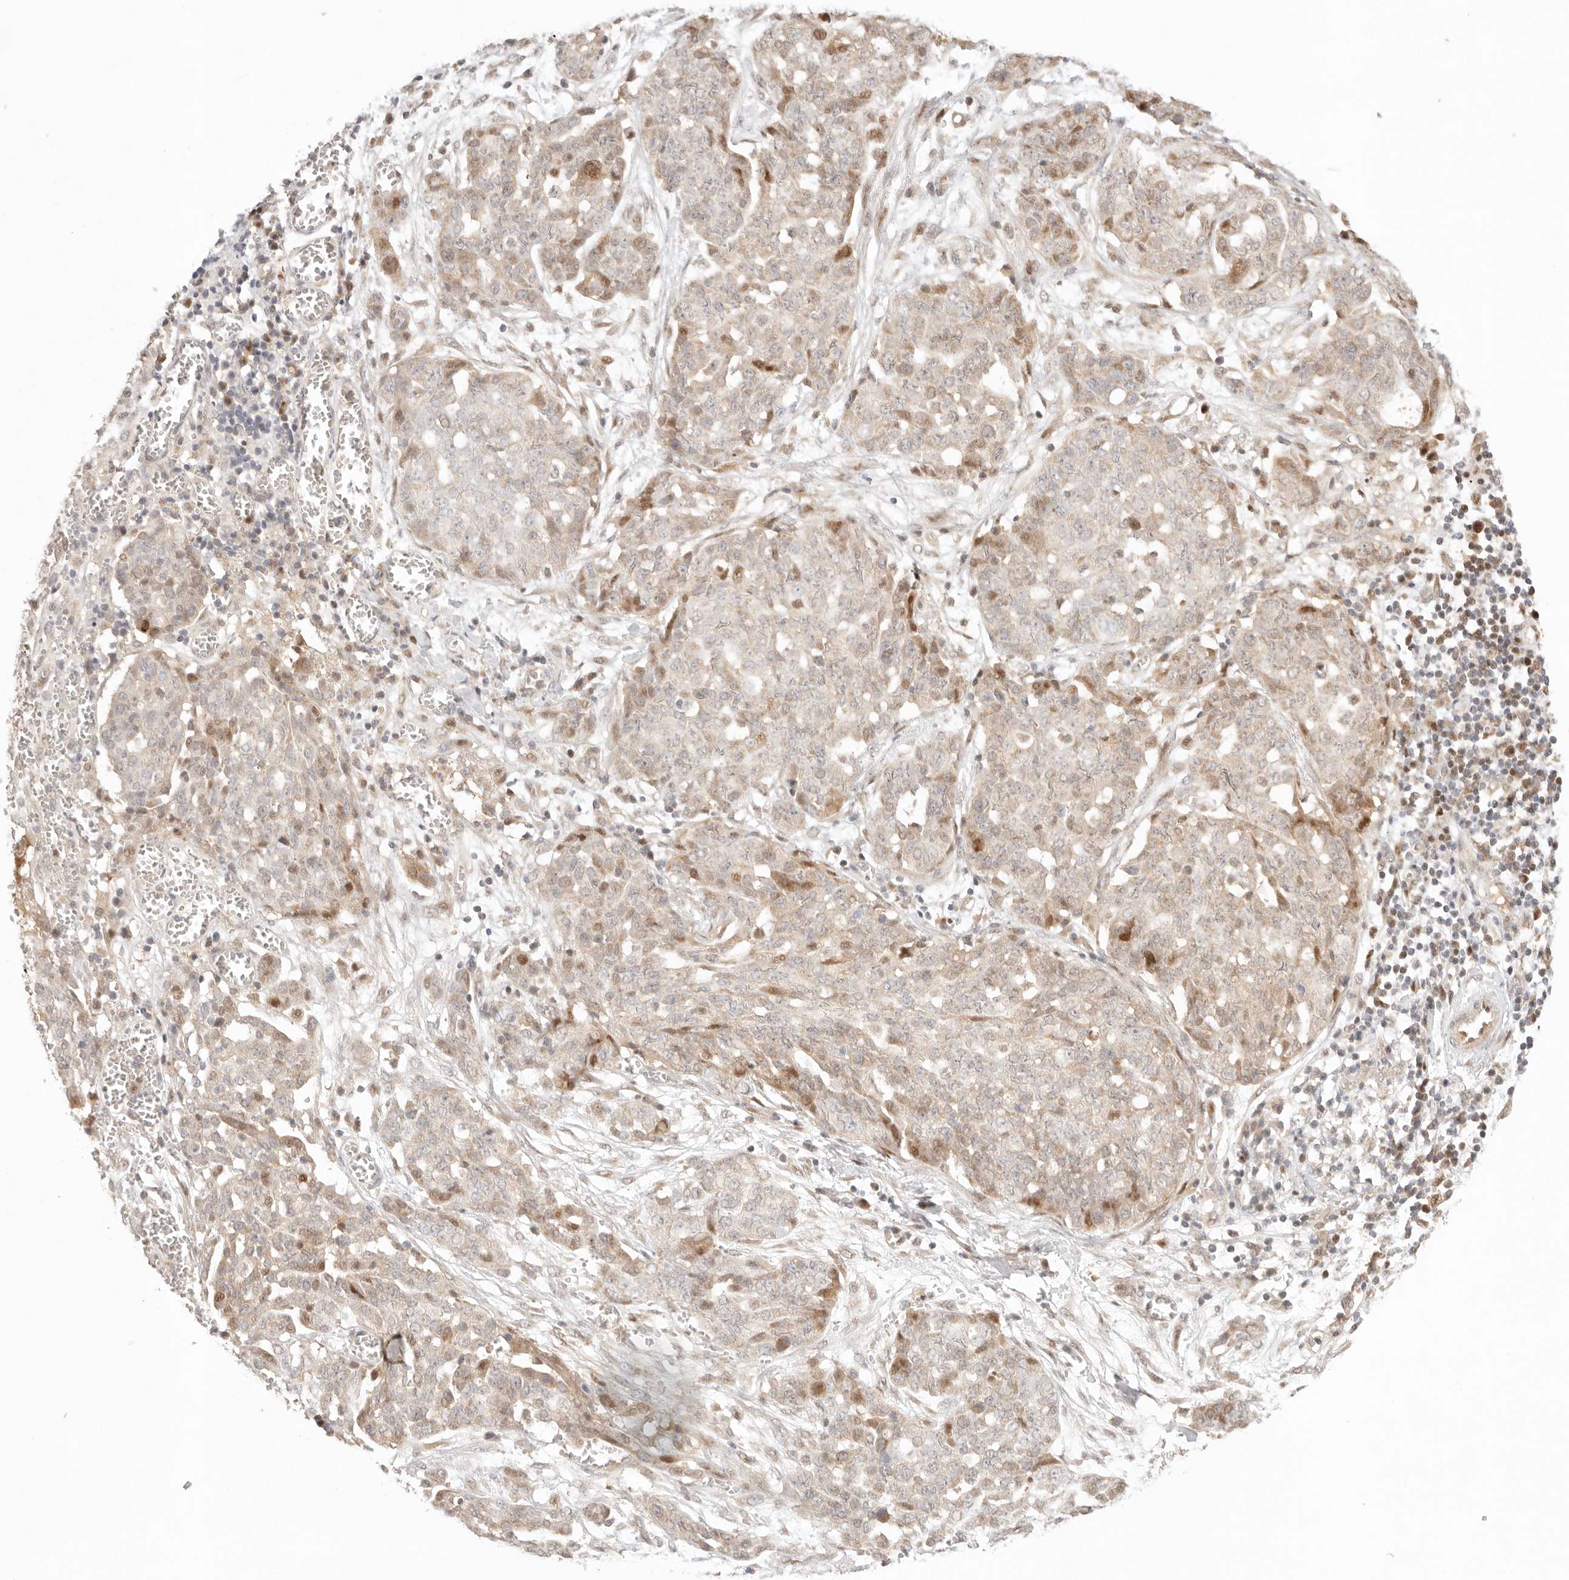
{"staining": {"intensity": "moderate", "quantity": "25%-75%", "location": "cytoplasmic/membranous,nuclear"}, "tissue": "ovarian cancer", "cell_type": "Tumor cells", "image_type": "cancer", "snomed": [{"axis": "morphology", "description": "Cystadenocarcinoma, serous, NOS"}, {"axis": "topography", "description": "Soft tissue"}, {"axis": "topography", "description": "Ovary"}], "caption": "Moderate cytoplasmic/membranous and nuclear staining is seen in about 25%-75% of tumor cells in serous cystadenocarcinoma (ovarian). Nuclei are stained in blue.", "gene": "PHLDA3", "patient": {"sex": "female", "age": 57}}